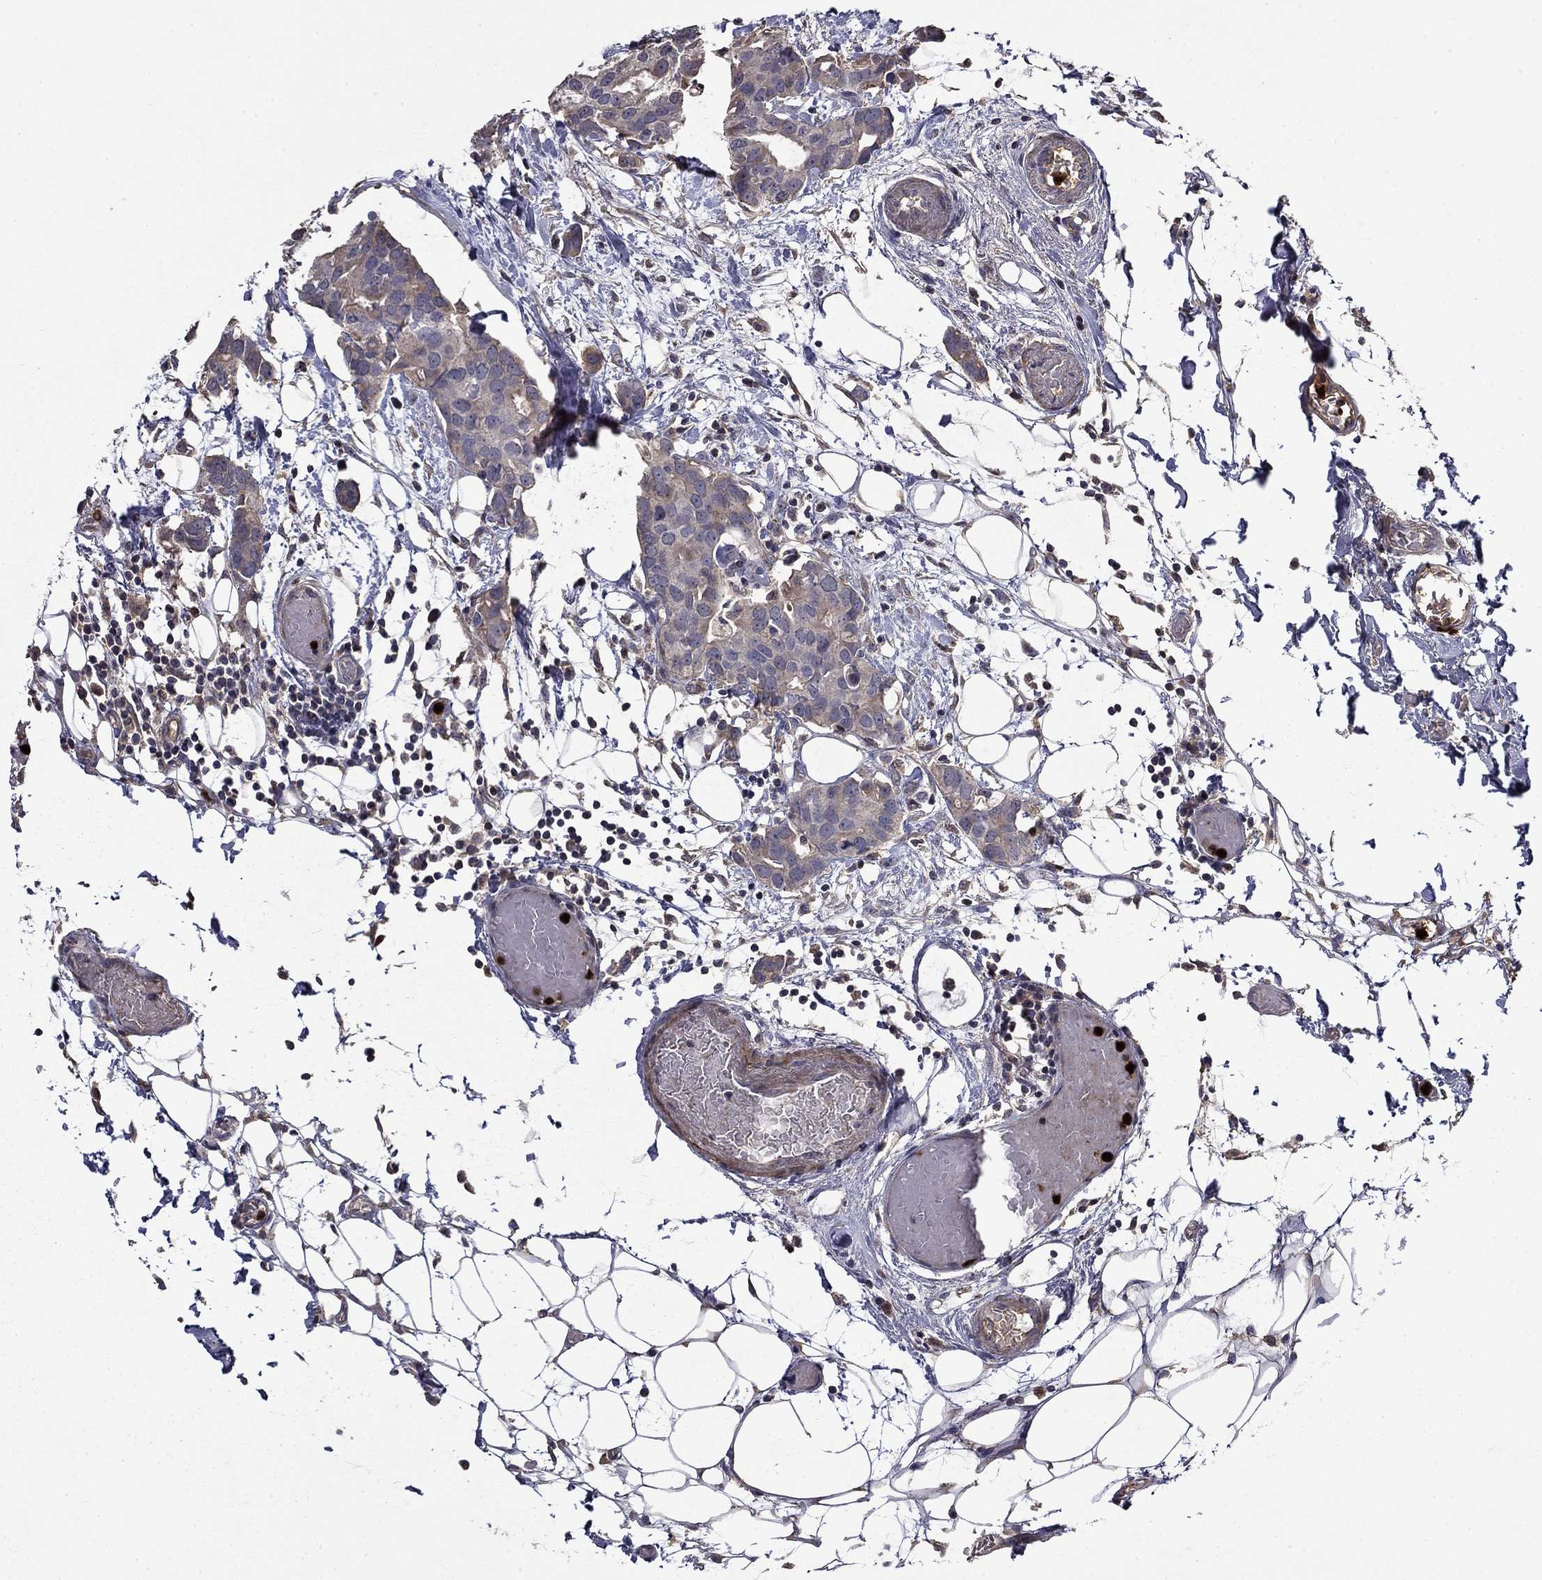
{"staining": {"intensity": "negative", "quantity": "none", "location": "none"}, "tissue": "breast cancer", "cell_type": "Tumor cells", "image_type": "cancer", "snomed": [{"axis": "morphology", "description": "Duct carcinoma"}, {"axis": "topography", "description": "Breast"}], "caption": "Breast infiltrating ductal carcinoma was stained to show a protein in brown. There is no significant staining in tumor cells. The staining was performed using DAB to visualize the protein expression in brown, while the nuclei were stained in blue with hematoxylin (Magnification: 20x).", "gene": "SATB1", "patient": {"sex": "female", "age": 83}}